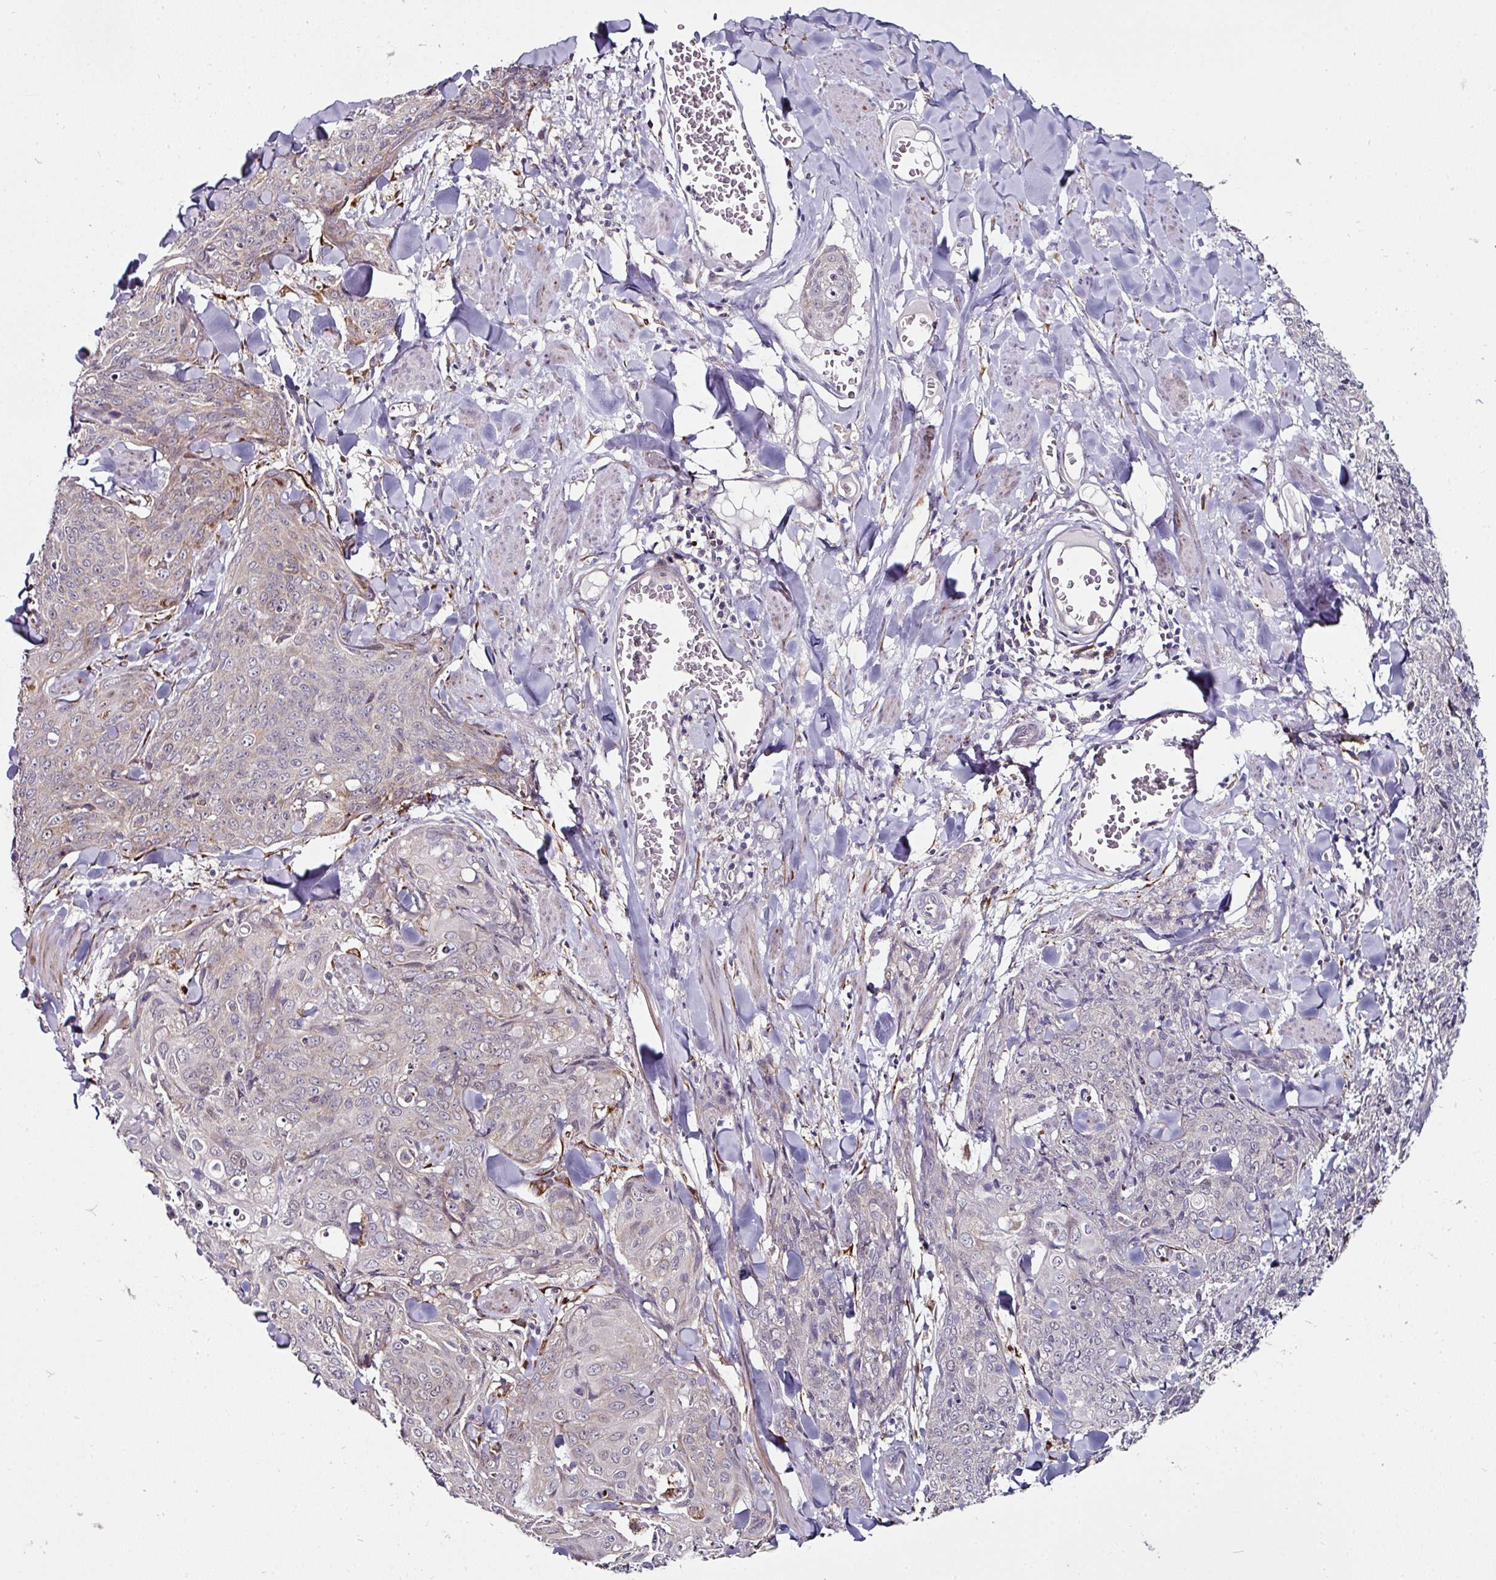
{"staining": {"intensity": "negative", "quantity": "none", "location": "none"}, "tissue": "skin cancer", "cell_type": "Tumor cells", "image_type": "cancer", "snomed": [{"axis": "morphology", "description": "Squamous cell carcinoma, NOS"}, {"axis": "topography", "description": "Skin"}, {"axis": "topography", "description": "Vulva"}], "caption": "Image shows no significant protein staining in tumor cells of skin cancer. (DAB (3,3'-diaminobenzidine) immunohistochemistry (IHC), high magnification).", "gene": "APOLD1", "patient": {"sex": "female", "age": 85}}